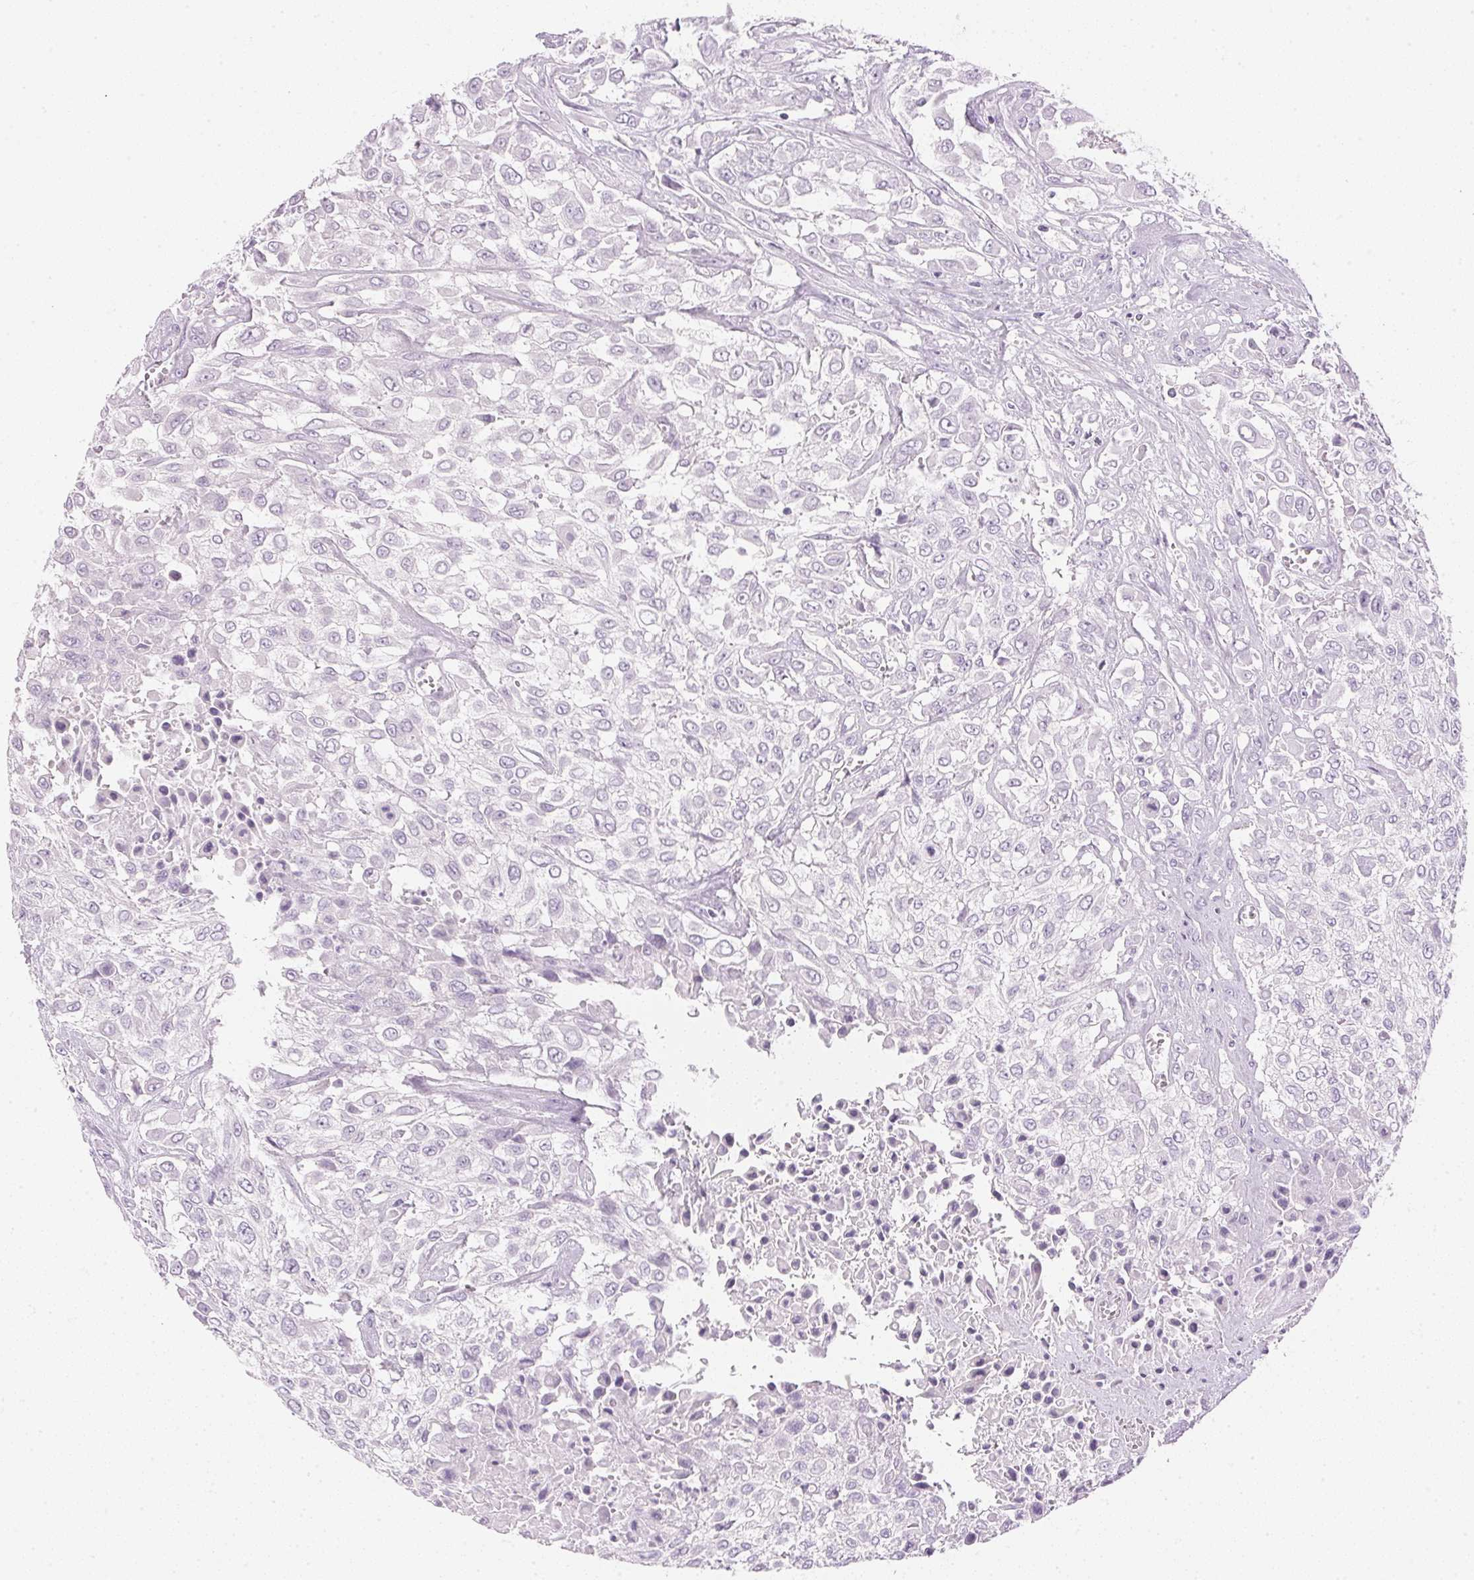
{"staining": {"intensity": "negative", "quantity": "none", "location": "none"}, "tissue": "urothelial cancer", "cell_type": "Tumor cells", "image_type": "cancer", "snomed": [{"axis": "morphology", "description": "Urothelial carcinoma, High grade"}, {"axis": "topography", "description": "Urinary bladder"}], "caption": "There is no significant positivity in tumor cells of urothelial cancer. (Stains: DAB (3,3'-diaminobenzidine) immunohistochemistry with hematoxylin counter stain, Microscopy: brightfield microscopy at high magnification).", "gene": "IGFBP1", "patient": {"sex": "male", "age": 57}}